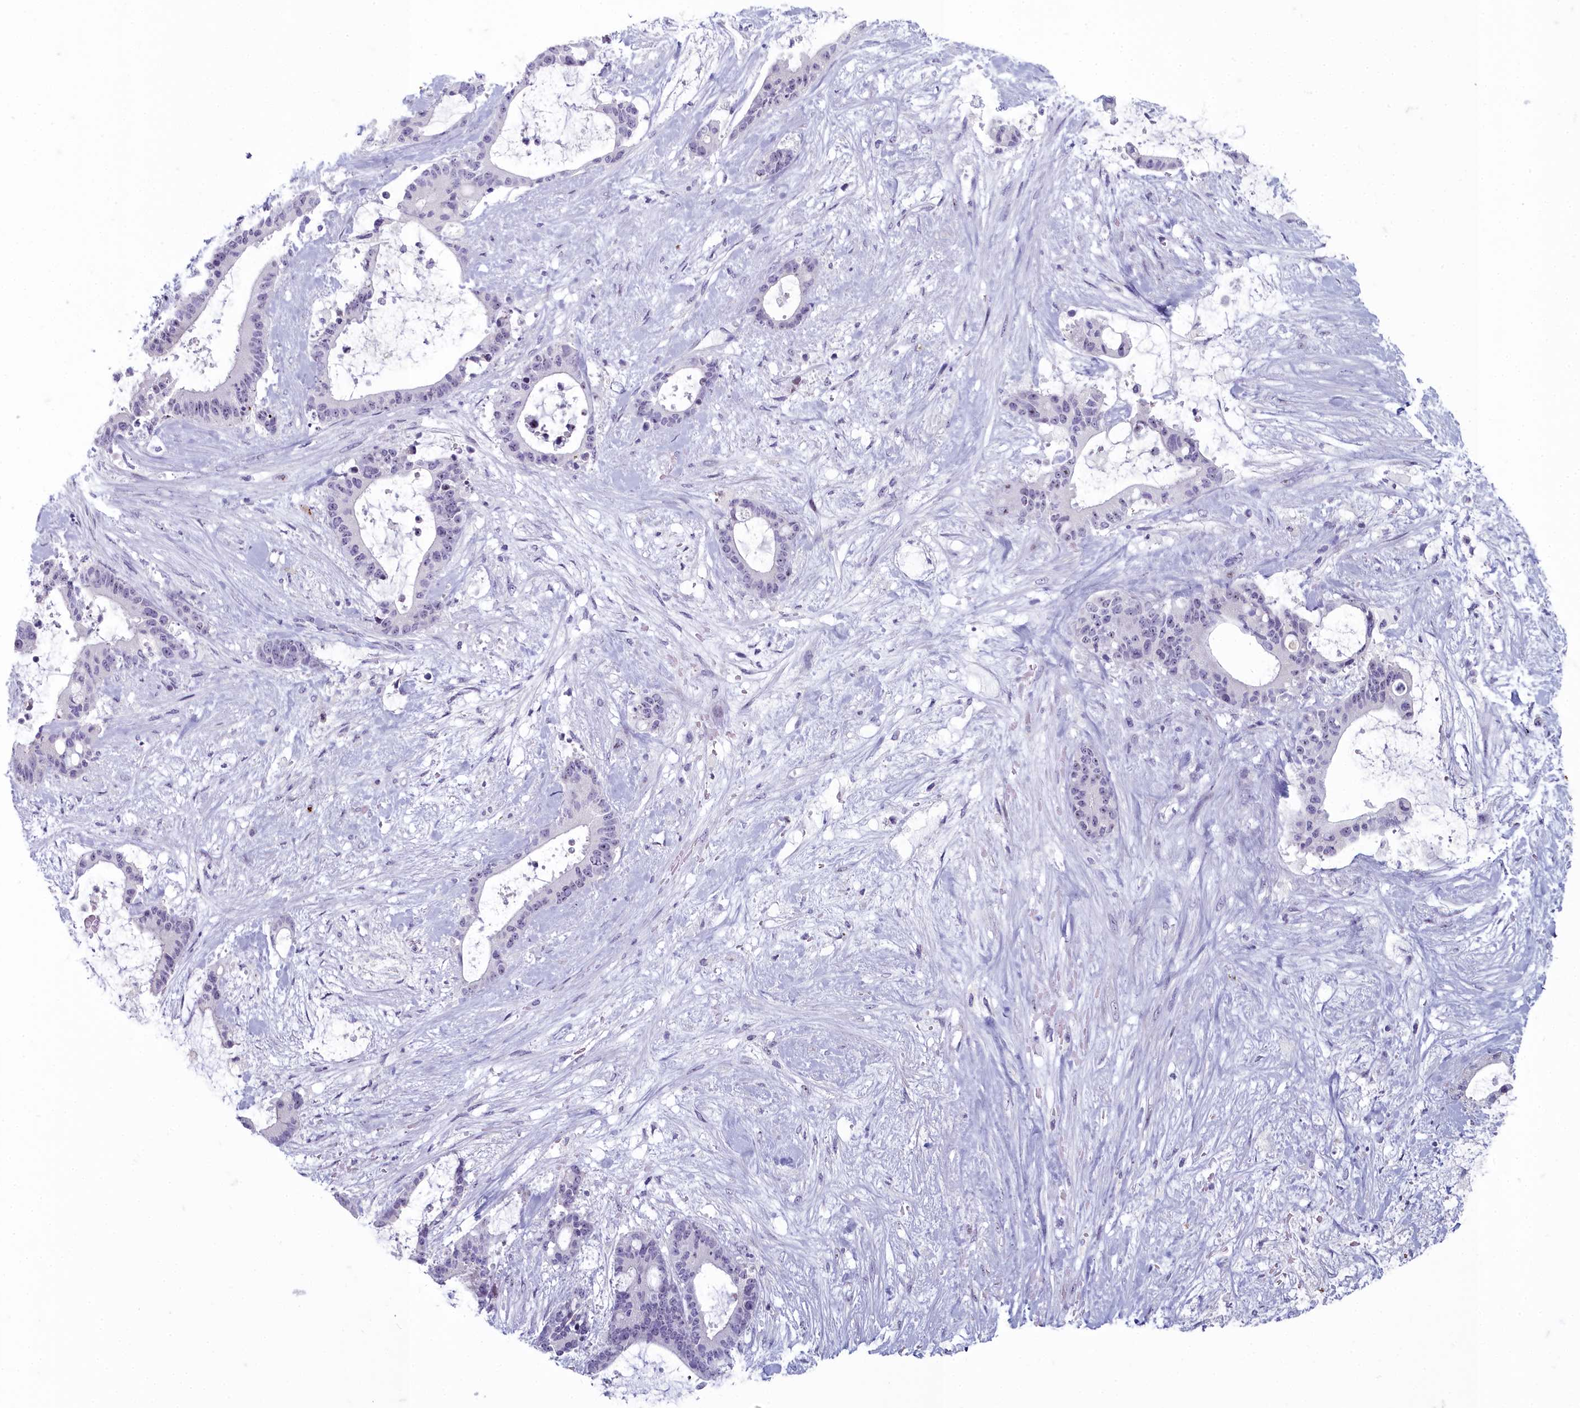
{"staining": {"intensity": "negative", "quantity": "none", "location": "none"}, "tissue": "liver cancer", "cell_type": "Tumor cells", "image_type": "cancer", "snomed": [{"axis": "morphology", "description": "Normal tissue, NOS"}, {"axis": "morphology", "description": "Cholangiocarcinoma"}, {"axis": "topography", "description": "Liver"}, {"axis": "topography", "description": "Peripheral nerve tissue"}], "caption": "Tumor cells show no significant protein positivity in liver cancer. (DAB IHC with hematoxylin counter stain).", "gene": "INSYN2A", "patient": {"sex": "female", "age": 73}}